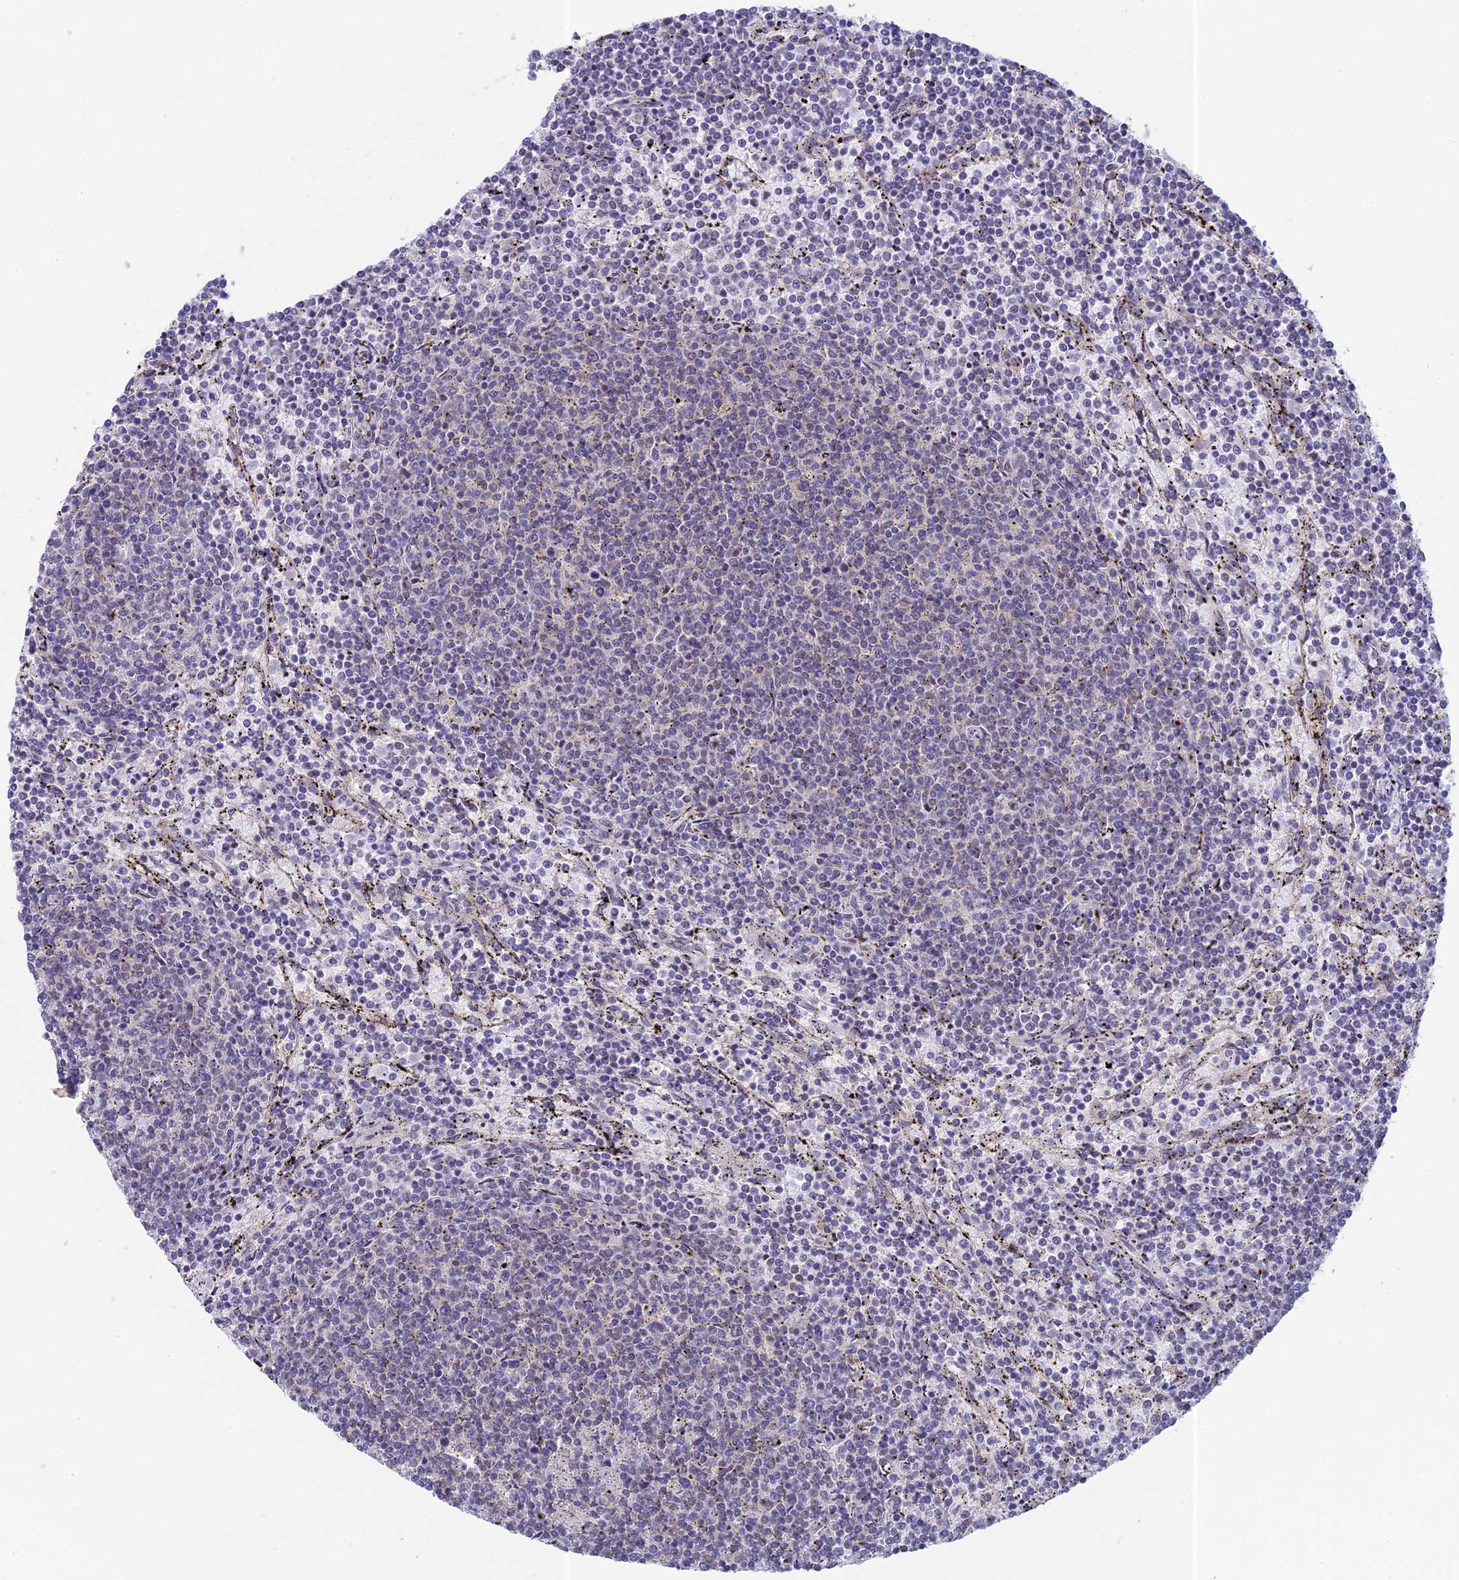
{"staining": {"intensity": "negative", "quantity": "none", "location": "none"}, "tissue": "lymphoma", "cell_type": "Tumor cells", "image_type": "cancer", "snomed": [{"axis": "morphology", "description": "Malignant lymphoma, non-Hodgkin's type, Low grade"}, {"axis": "topography", "description": "Spleen"}], "caption": "Immunohistochemistry image of neoplastic tissue: lymphoma stained with DAB exhibits no significant protein expression in tumor cells.", "gene": "MRPL17", "patient": {"sex": "female", "age": 50}}